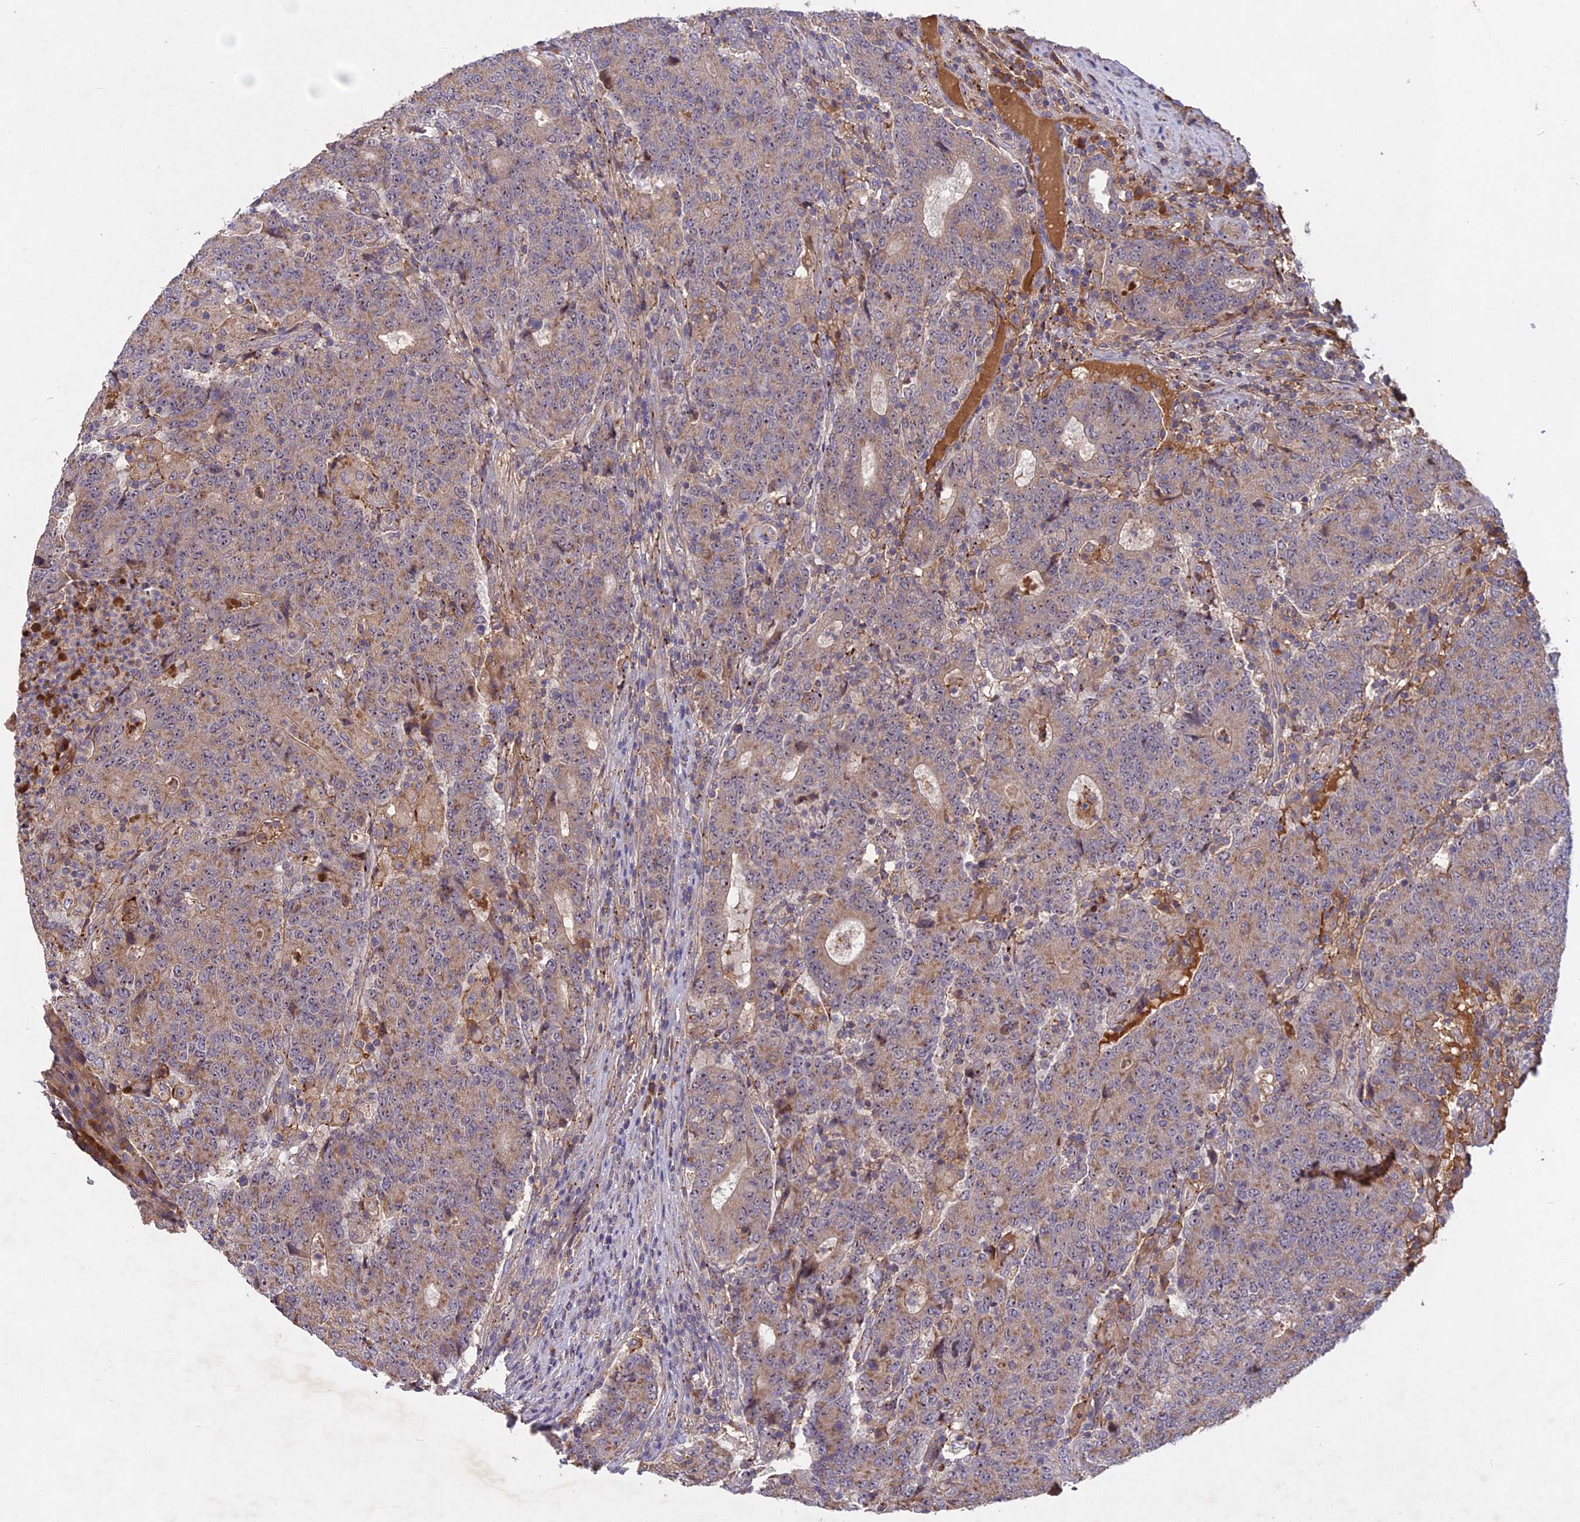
{"staining": {"intensity": "weak", "quantity": ">75%", "location": "cytoplasmic/membranous"}, "tissue": "colorectal cancer", "cell_type": "Tumor cells", "image_type": "cancer", "snomed": [{"axis": "morphology", "description": "Adenocarcinoma, NOS"}, {"axis": "topography", "description": "Colon"}], "caption": "A micrograph showing weak cytoplasmic/membranous positivity in approximately >75% of tumor cells in colorectal adenocarcinoma, as visualized by brown immunohistochemical staining.", "gene": "ADO", "patient": {"sex": "female", "age": 75}}